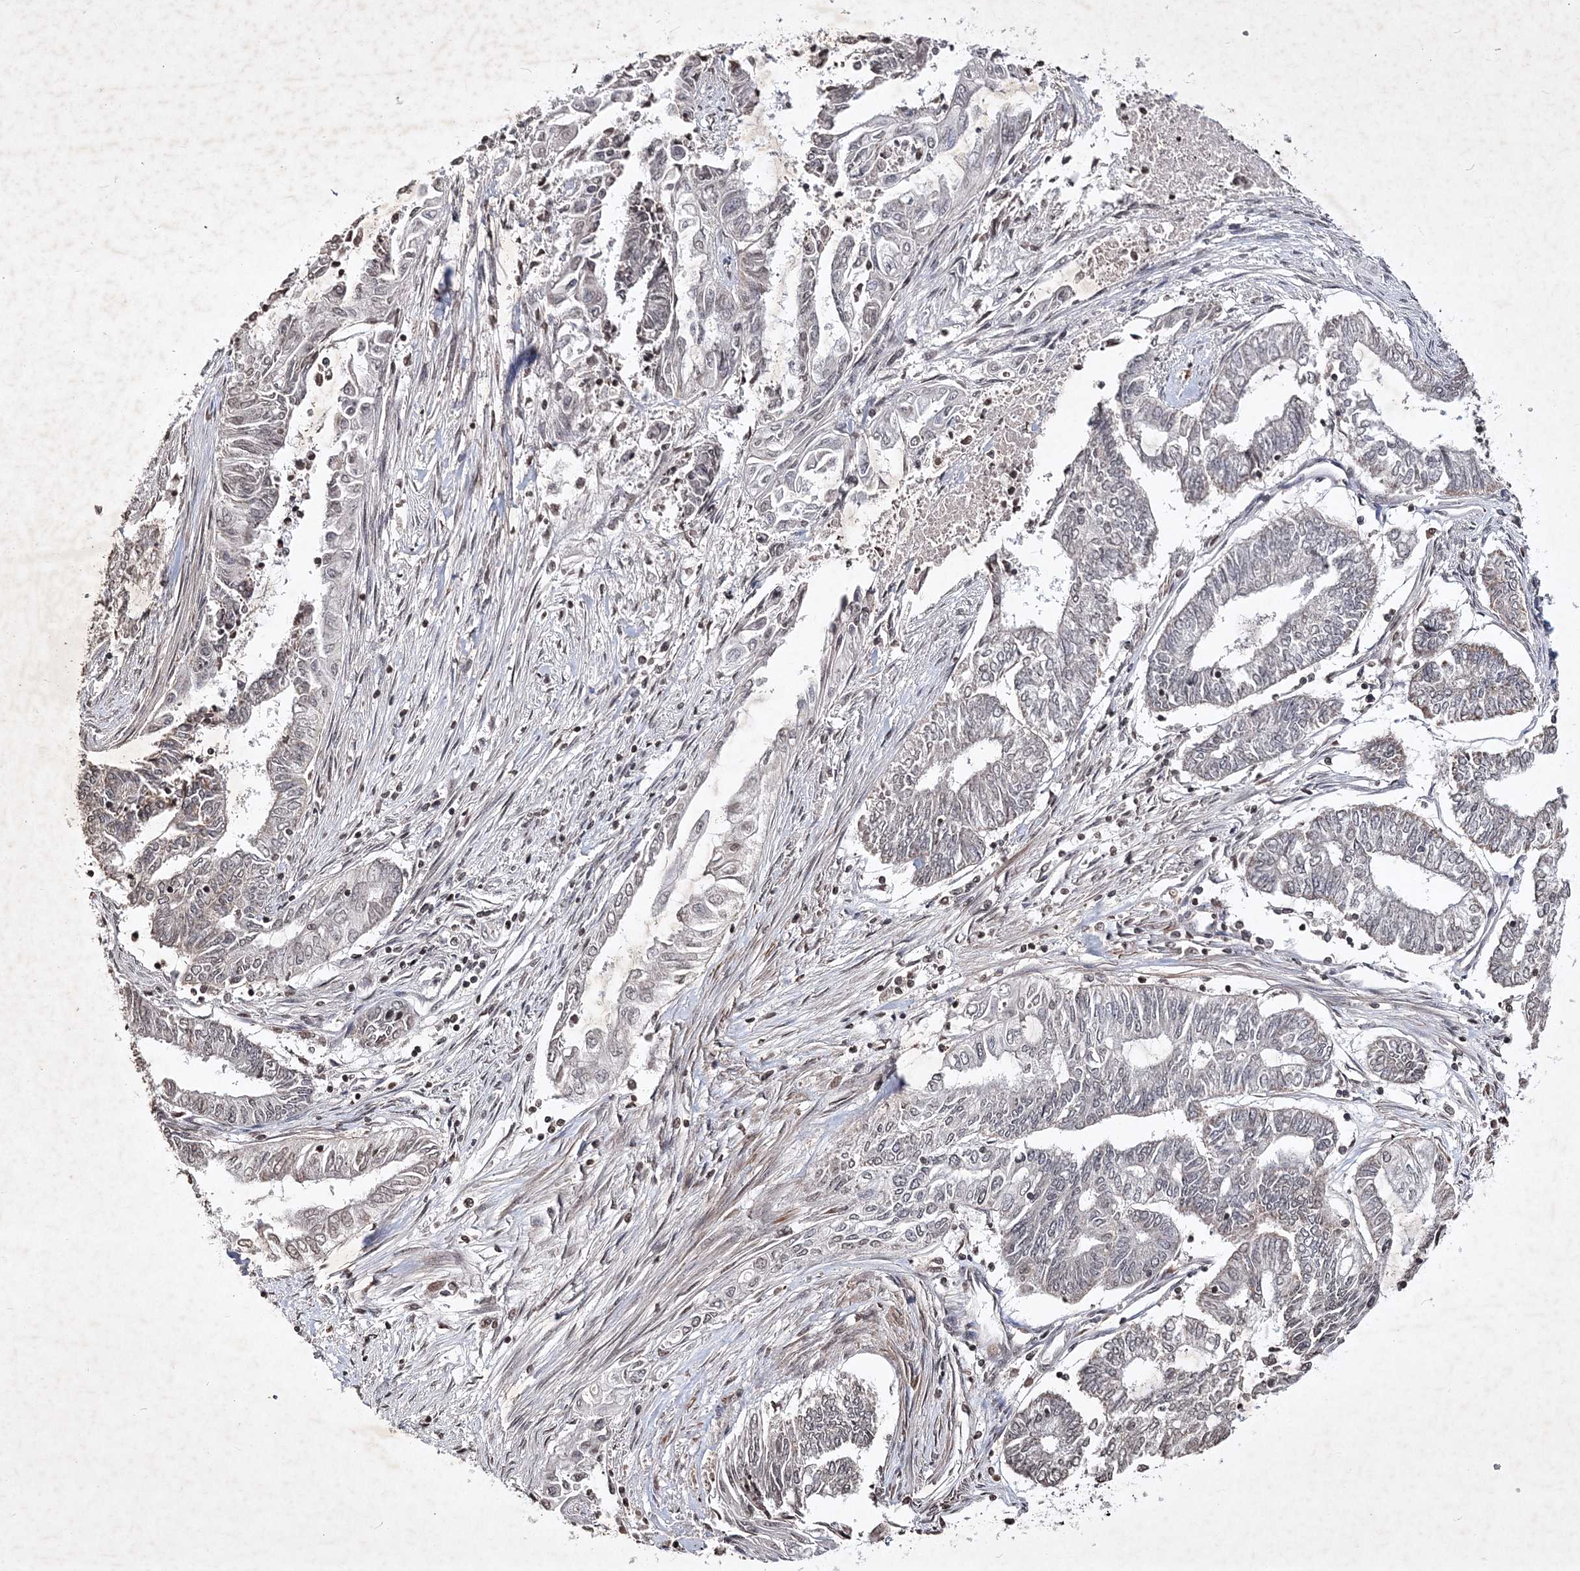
{"staining": {"intensity": "weak", "quantity": "25%-75%", "location": "cytoplasmic/membranous,nuclear"}, "tissue": "endometrial cancer", "cell_type": "Tumor cells", "image_type": "cancer", "snomed": [{"axis": "morphology", "description": "Adenocarcinoma, NOS"}, {"axis": "topography", "description": "Uterus"}, {"axis": "topography", "description": "Endometrium"}], "caption": "This is a histology image of IHC staining of endometrial cancer (adenocarcinoma), which shows weak expression in the cytoplasmic/membranous and nuclear of tumor cells.", "gene": "SOWAHB", "patient": {"sex": "female", "age": 70}}